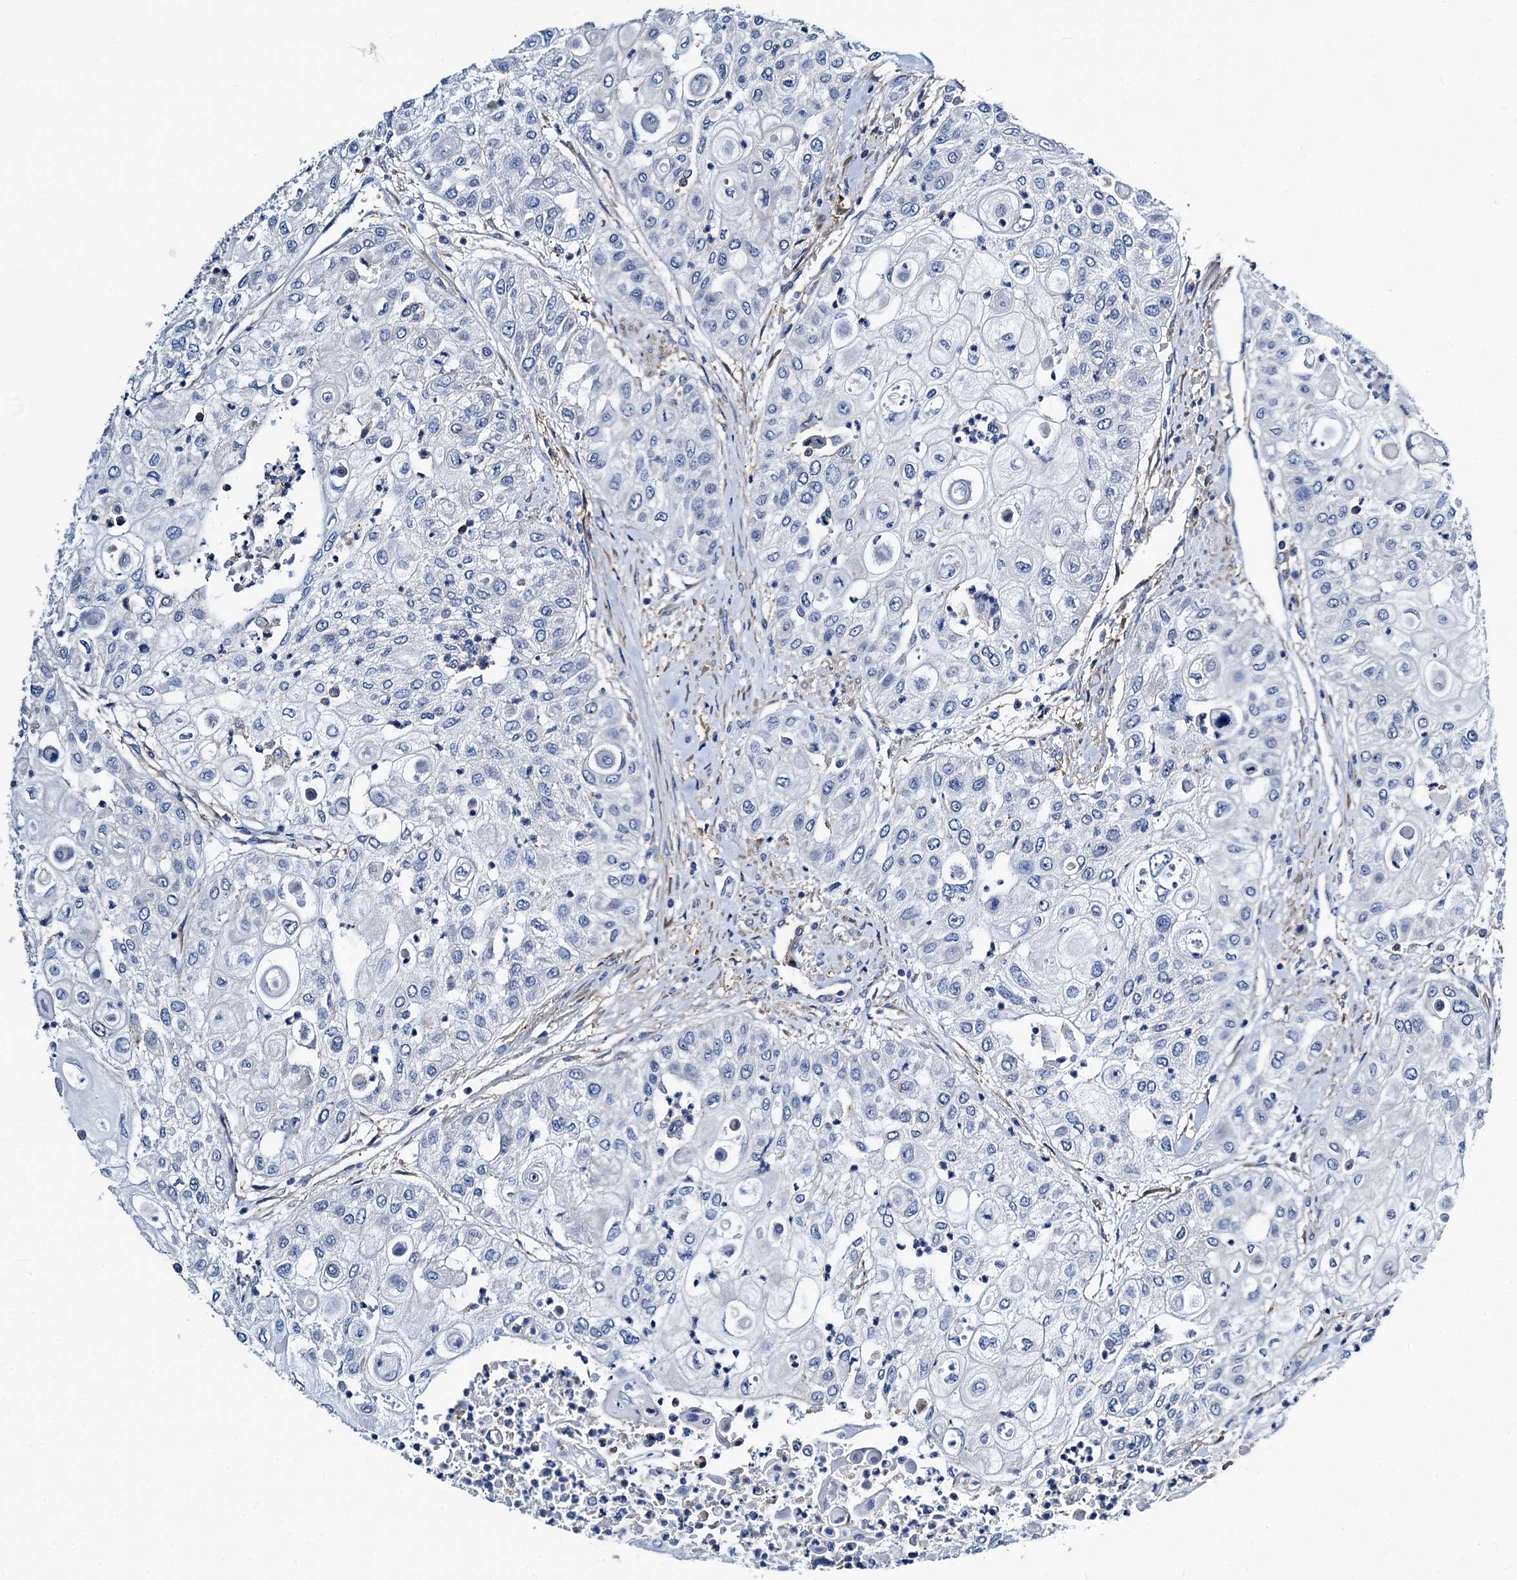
{"staining": {"intensity": "negative", "quantity": "none", "location": "none"}, "tissue": "urothelial cancer", "cell_type": "Tumor cells", "image_type": "cancer", "snomed": [{"axis": "morphology", "description": "Urothelial carcinoma, High grade"}, {"axis": "topography", "description": "Urinary bladder"}], "caption": "Urothelial cancer was stained to show a protein in brown. There is no significant staining in tumor cells. (Brightfield microscopy of DAB (3,3'-diaminobenzidine) IHC at high magnification).", "gene": "GCOM1", "patient": {"sex": "female", "age": 79}}